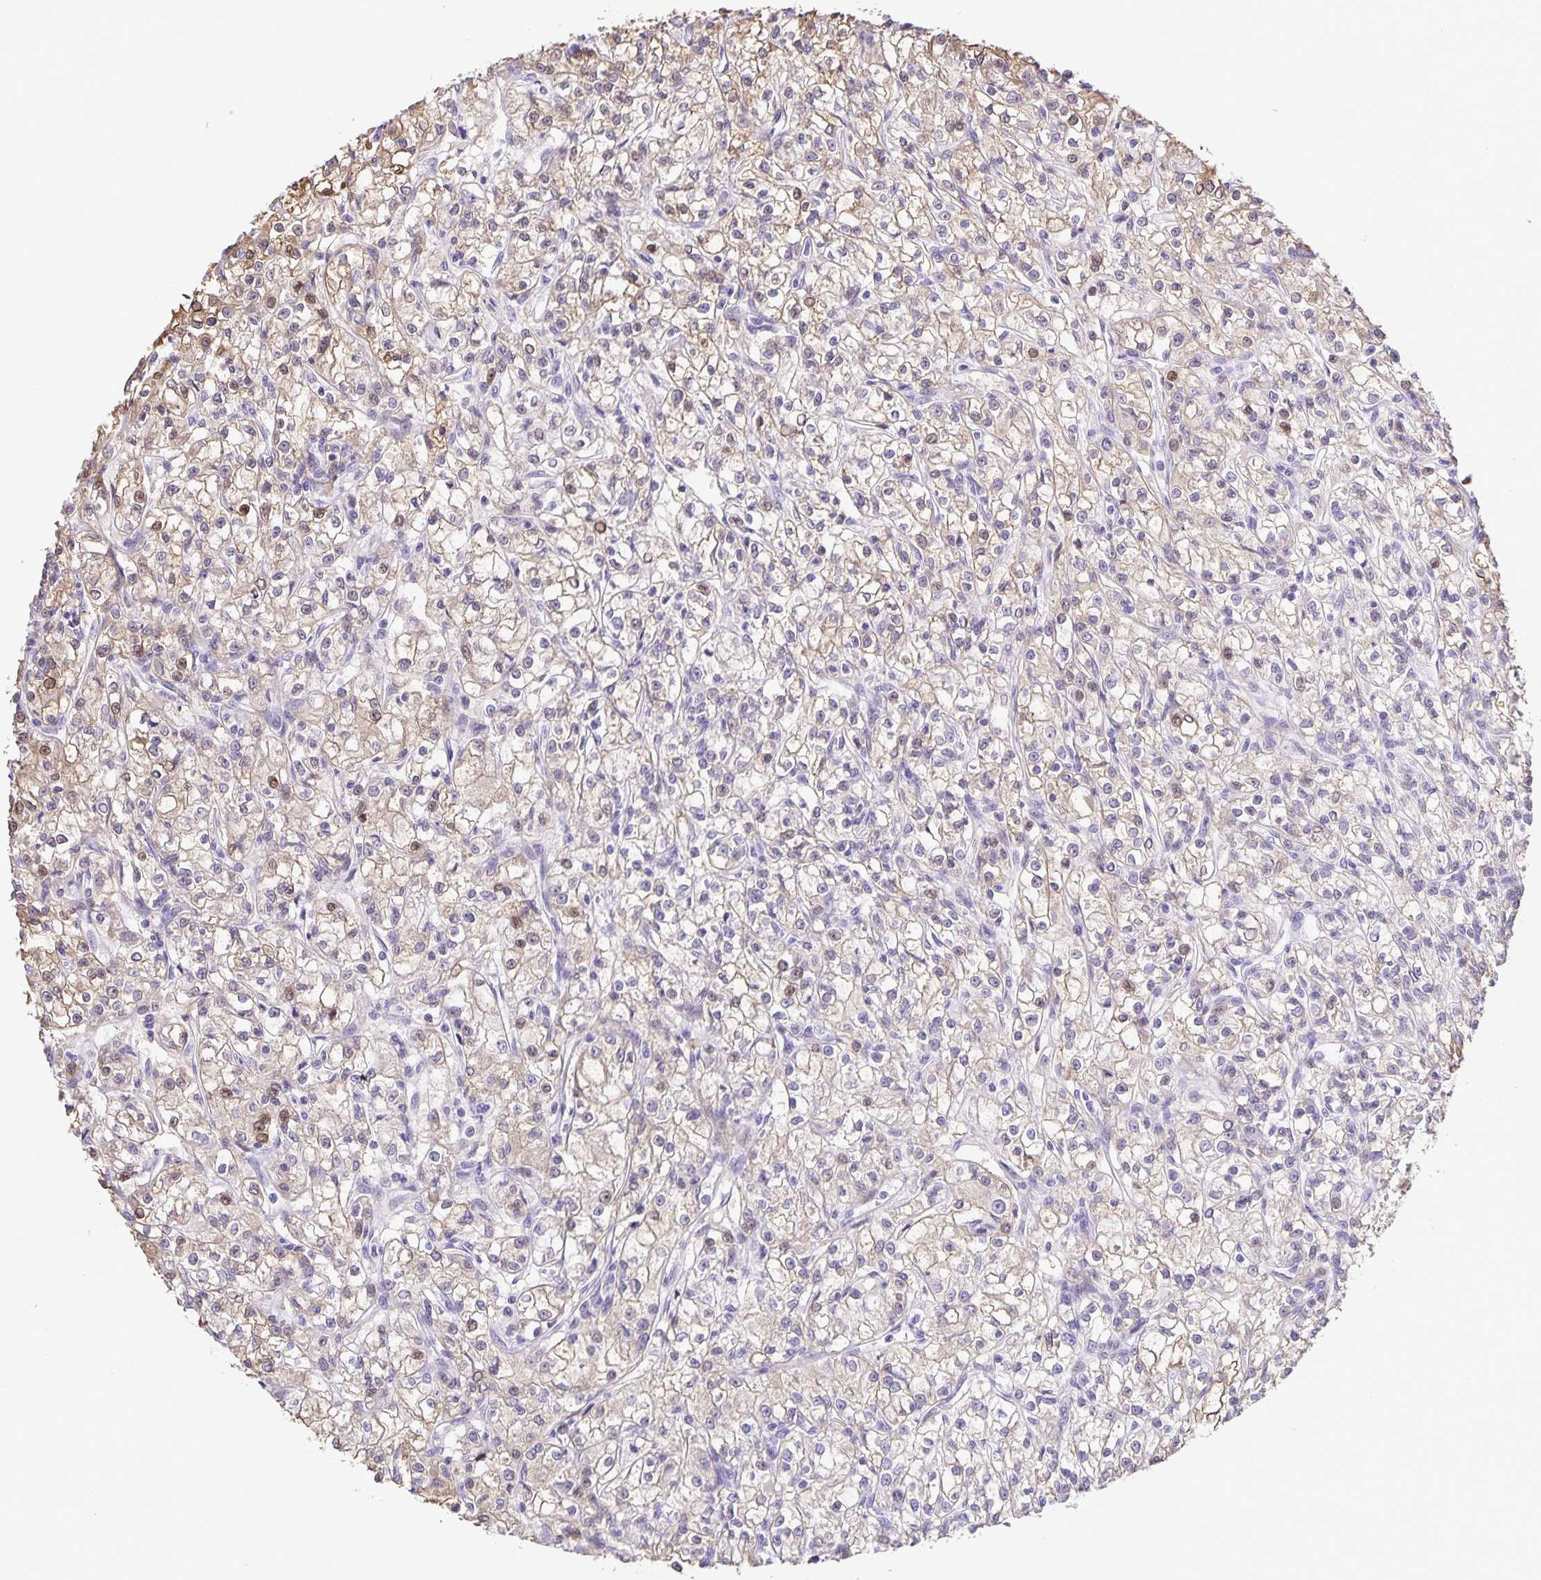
{"staining": {"intensity": "weak", "quantity": "<25%", "location": "cytoplasmic/membranous"}, "tissue": "renal cancer", "cell_type": "Tumor cells", "image_type": "cancer", "snomed": [{"axis": "morphology", "description": "Adenocarcinoma, NOS"}, {"axis": "topography", "description": "Kidney"}], "caption": "Immunohistochemistry histopathology image of neoplastic tissue: renal cancer stained with DAB (3,3'-diaminobenzidine) shows no significant protein positivity in tumor cells.", "gene": "ONECUT2", "patient": {"sex": "female", "age": 59}}